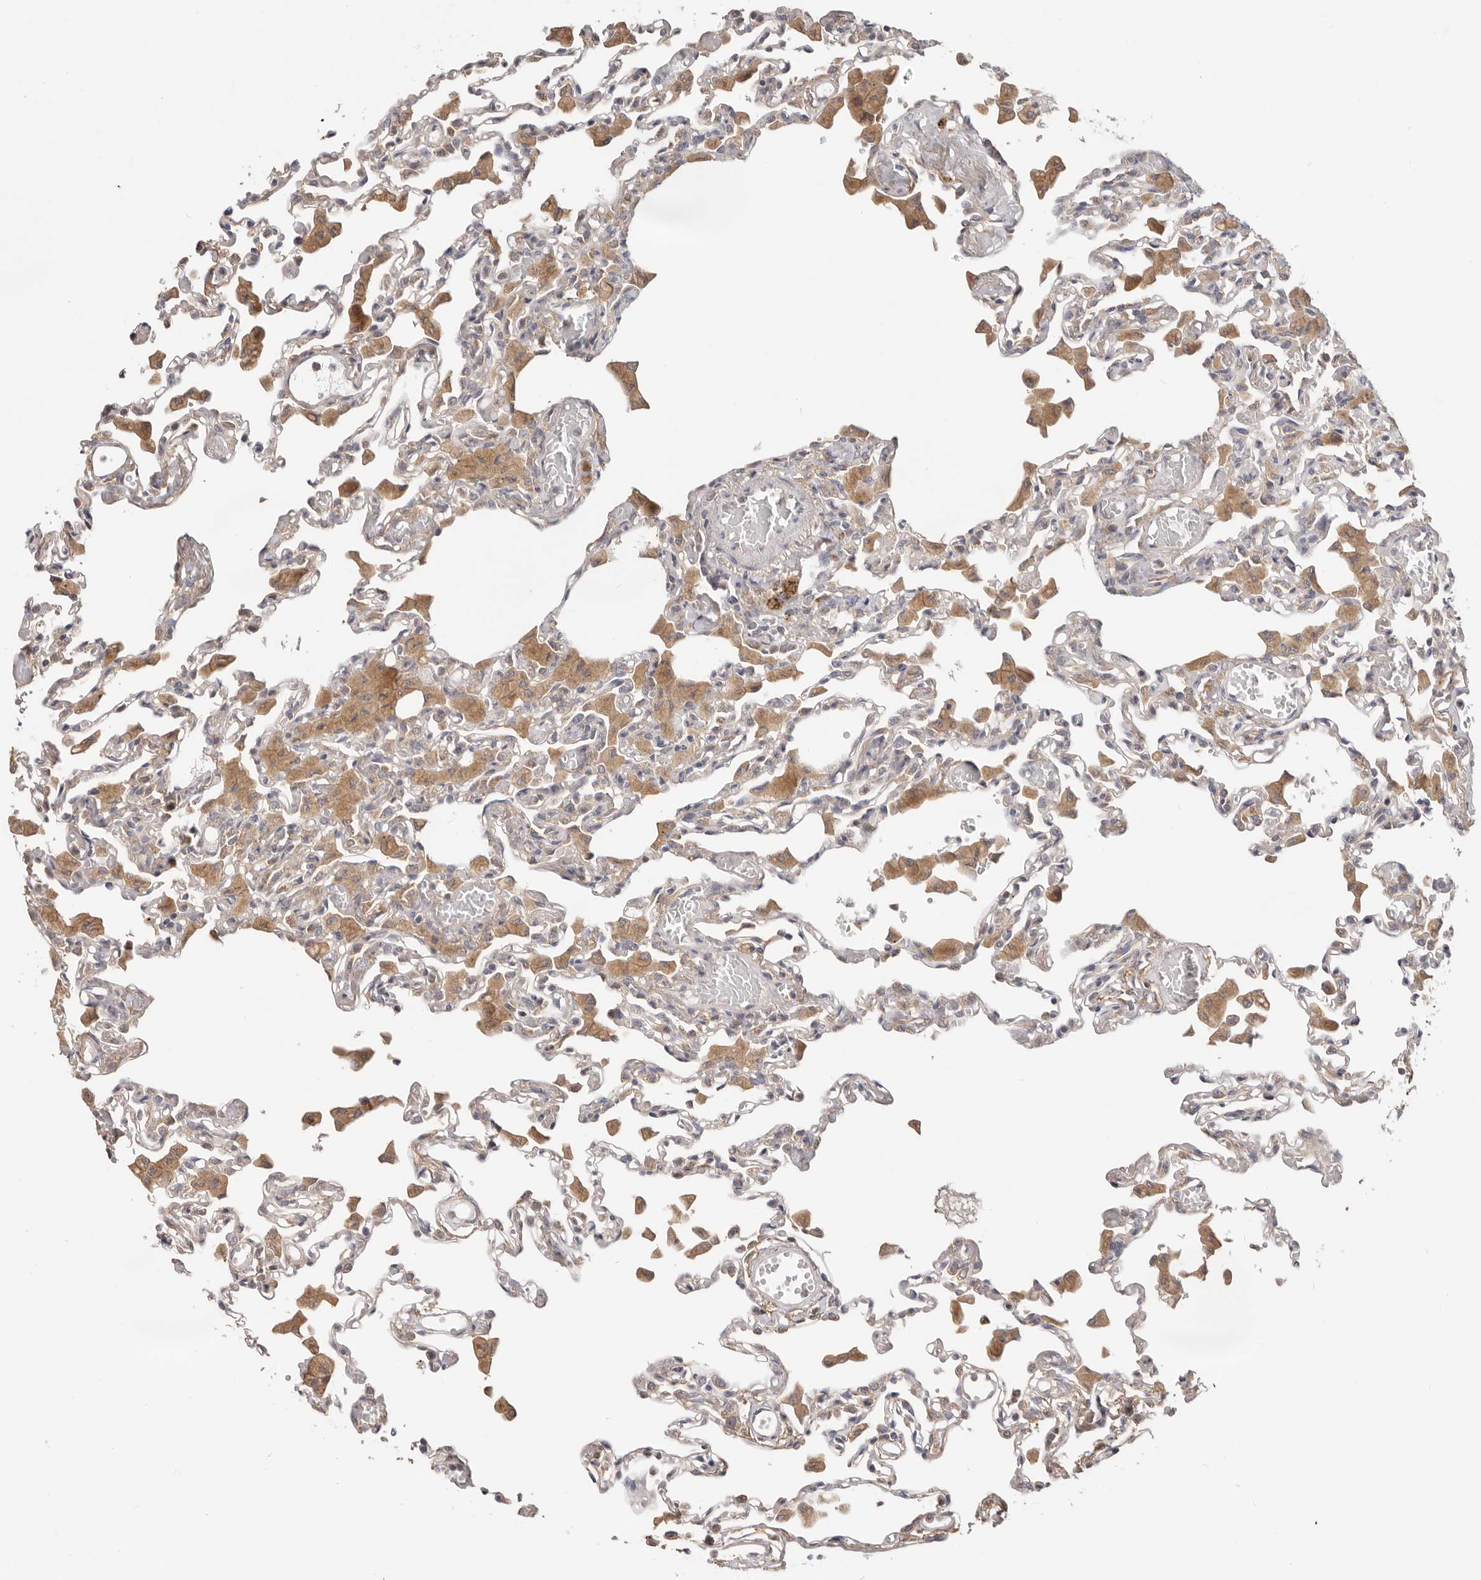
{"staining": {"intensity": "weak", "quantity": "<25%", "location": "cytoplasmic/membranous"}, "tissue": "lung", "cell_type": "Alveolar cells", "image_type": "normal", "snomed": [{"axis": "morphology", "description": "Normal tissue, NOS"}, {"axis": "topography", "description": "Bronchus"}, {"axis": "topography", "description": "Lung"}], "caption": "This is an IHC micrograph of normal human lung. There is no positivity in alveolar cells.", "gene": "LRP6", "patient": {"sex": "female", "age": 49}}